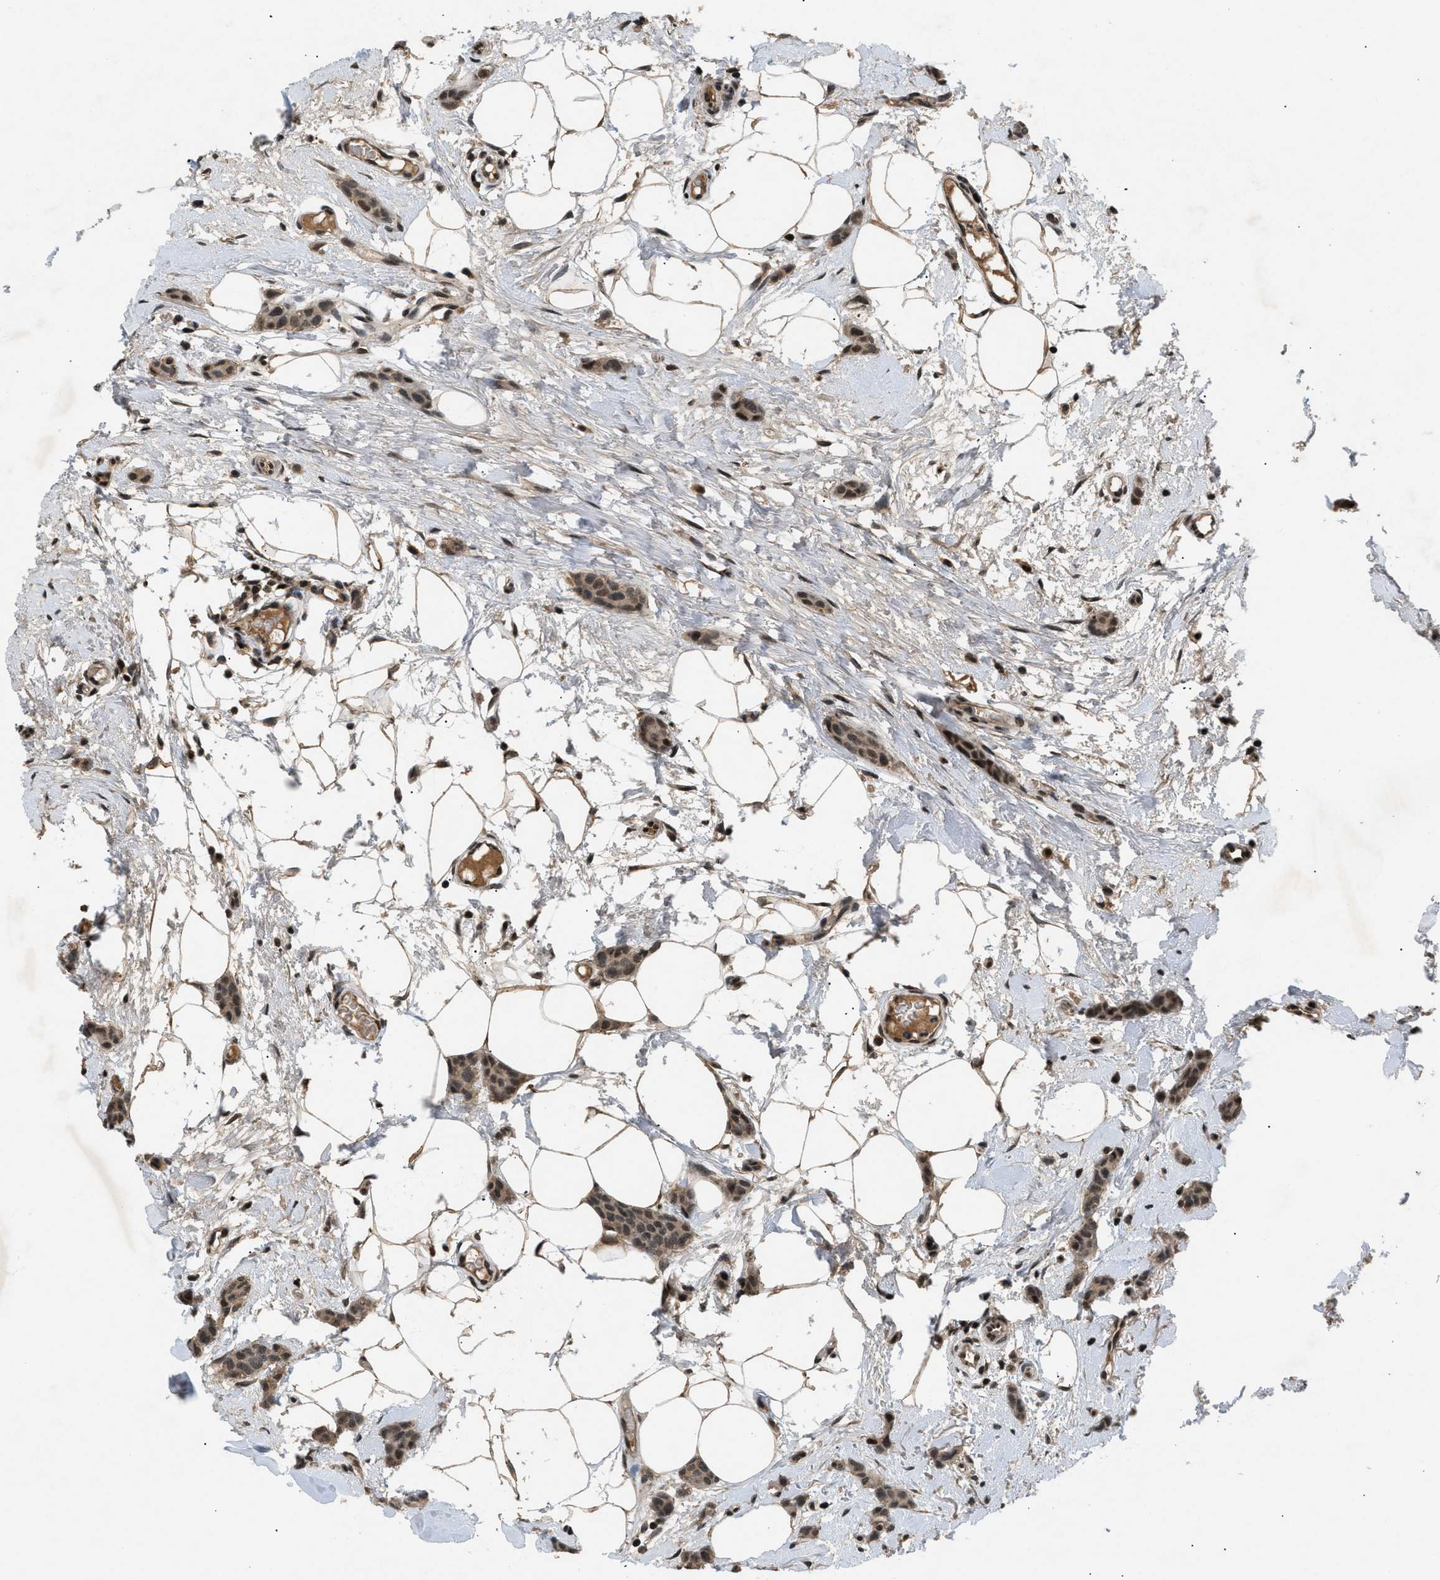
{"staining": {"intensity": "strong", "quantity": ">75%", "location": "nuclear"}, "tissue": "breast cancer", "cell_type": "Tumor cells", "image_type": "cancer", "snomed": [{"axis": "morphology", "description": "Lobular carcinoma"}, {"axis": "topography", "description": "Skin"}, {"axis": "topography", "description": "Breast"}], "caption": "A brown stain labels strong nuclear expression of a protein in human breast cancer (lobular carcinoma) tumor cells.", "gene": "RBM5", "patient": {"sex": "female", "age": 46}}